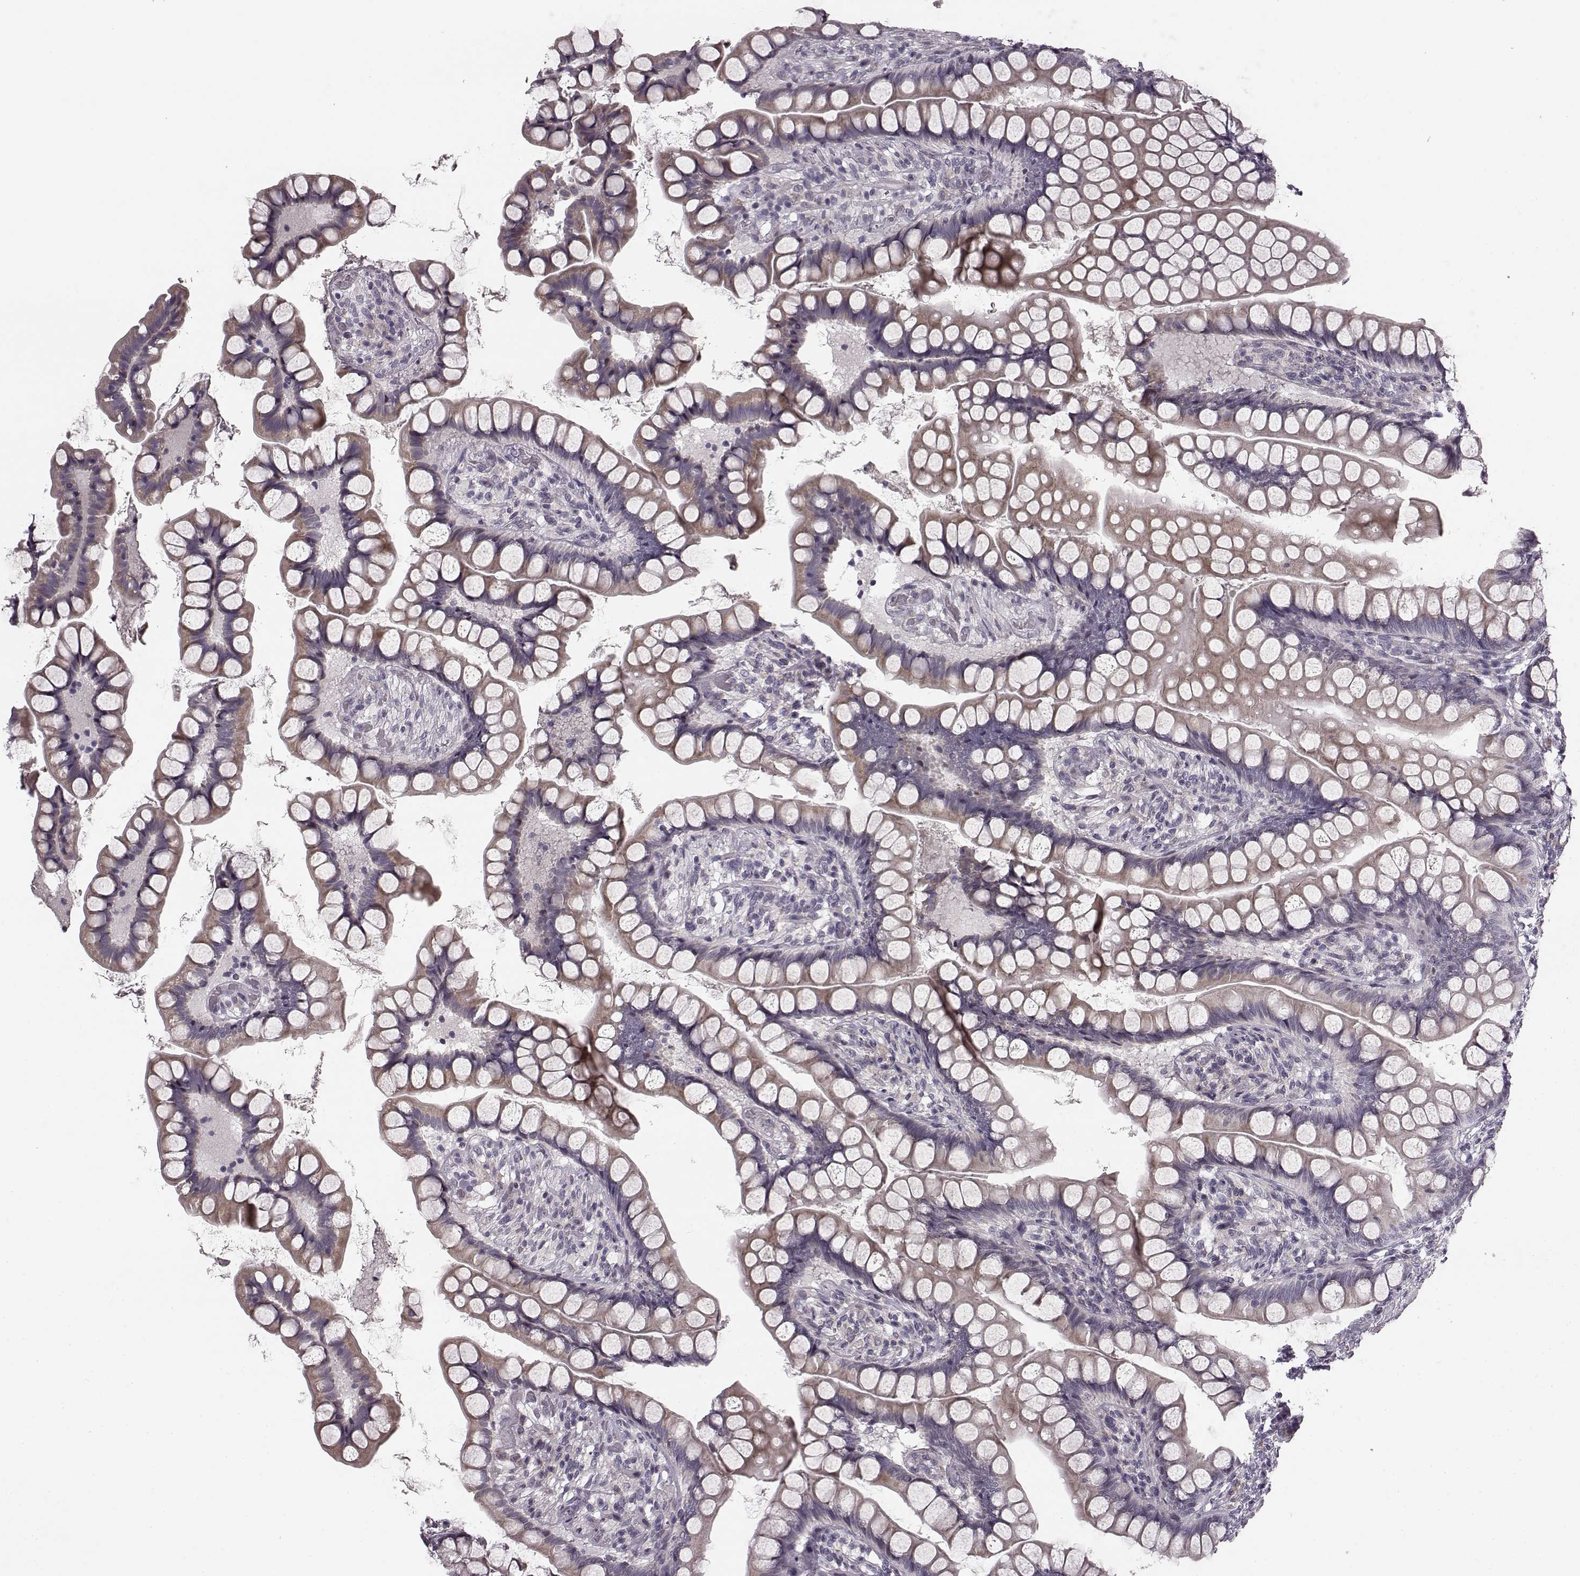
{"staining": {"intensity": "weak", "quantity": "25%-75%", "location": "cytoplasmic/membranous"}, "tissue": "small intestine", "cell_type": "Glandular cells", "image_type": "normal", "snomed": [{"axis": "morphology", "description": "Normal tissue, NOS"}, {"axis": "topography", "description": "Small intestine"}], "caption": "Small intestine stained for a protein (brown) demonstrates weak cytoplasmic/membranous positive positivity in approximately 25%-75% of glandular cells.", "gene": "FAM234B", "patient": {"sex": "male", "age": 70}}